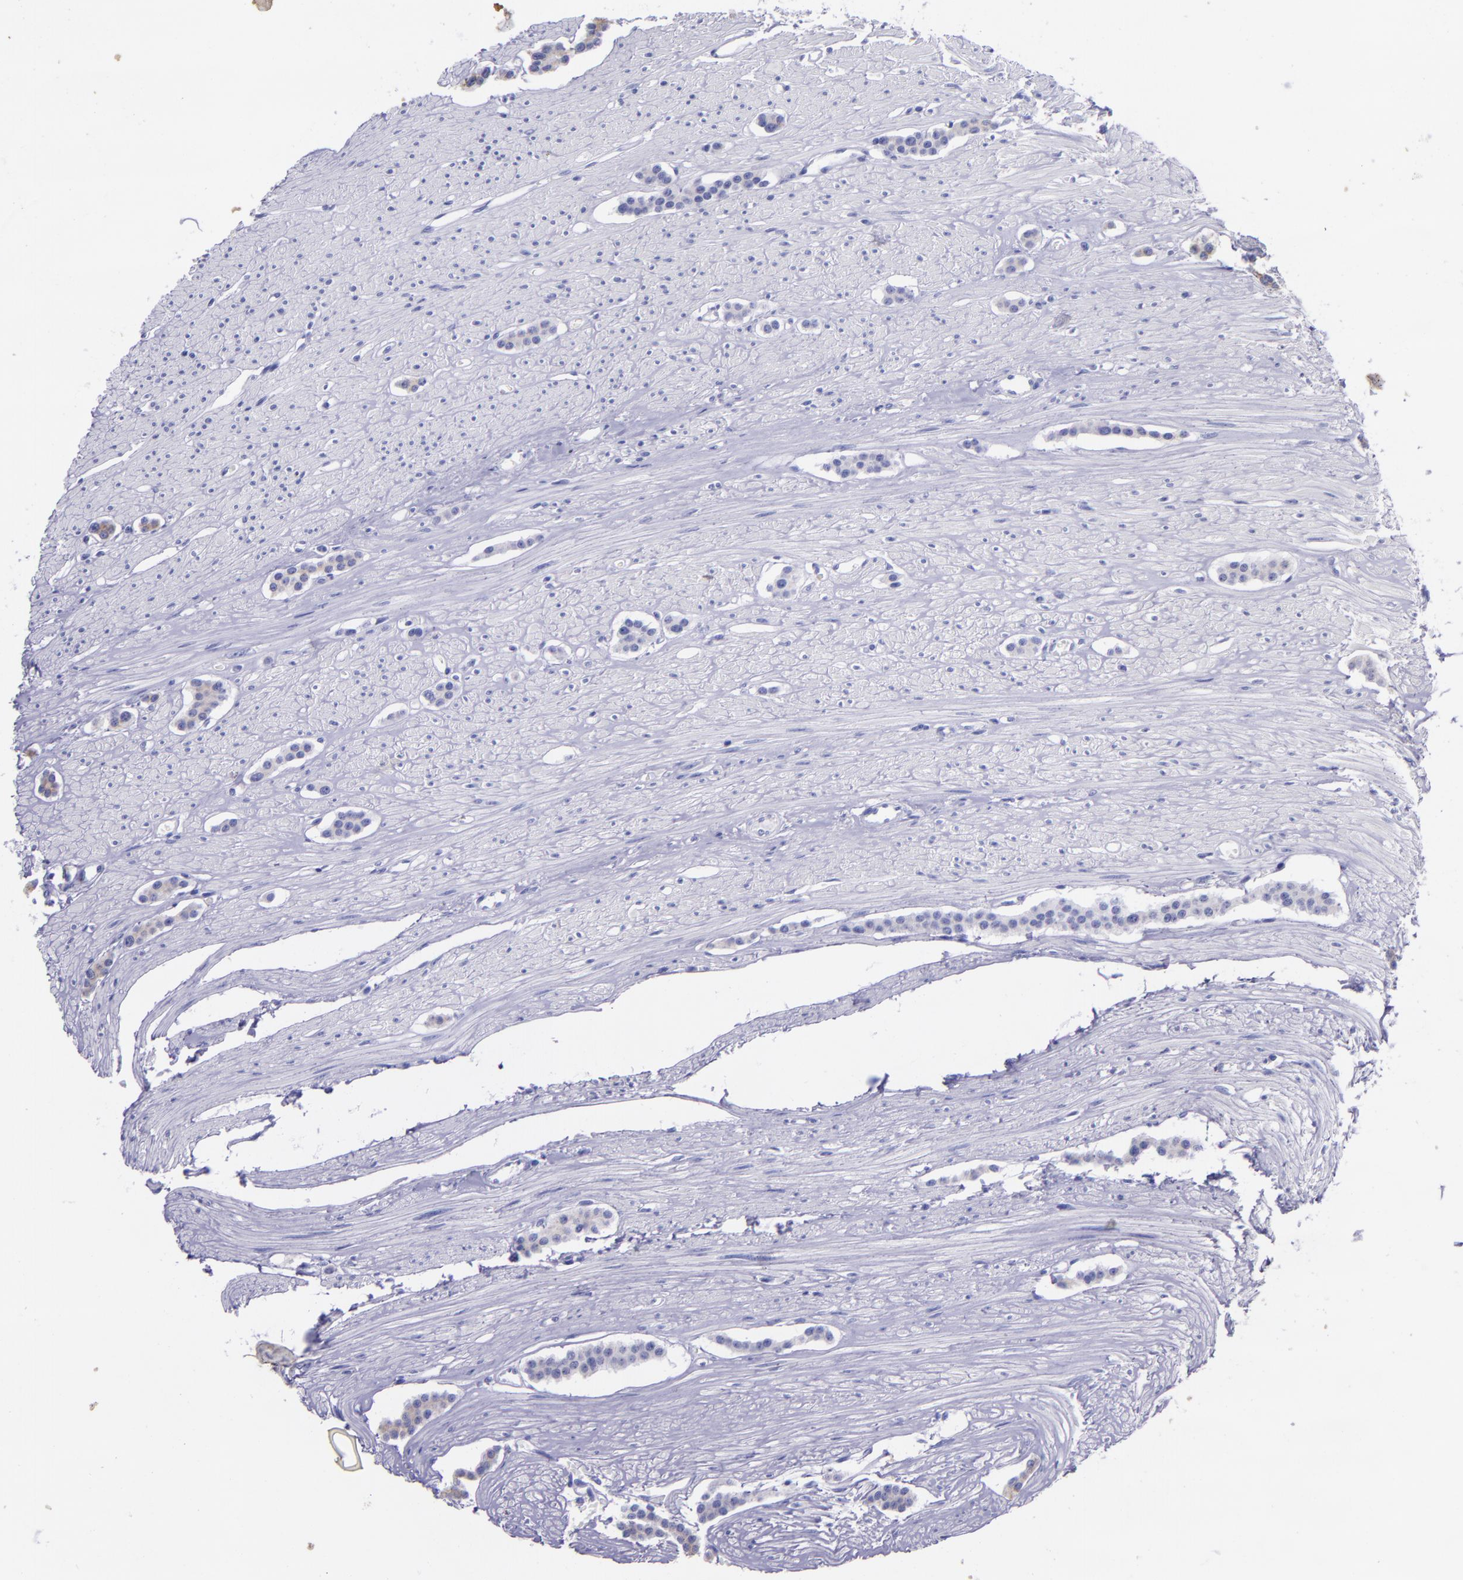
{"staining": {"intensity": "moderate", "quantity": ">75%", "location": "cytoplasmic/membranous"}, "tissue": "carcinoid", "cell_type": "Tumor cells", "image_type": "cancer", "snomed": [{"axis": "morphology", "description": "Carcinoid, malignant, NOS"}, {"axis": "topography", "description": "Small intestine"}], "caption": "There is medium levels of moderate cytoplasmic/membranous positivity in tumor cells of carcinoid (malignant), as demonstrated by immunohistochemical staining (brown color).", "gene": "KRT4", "patient": {"sex": "male", "age": 60}}